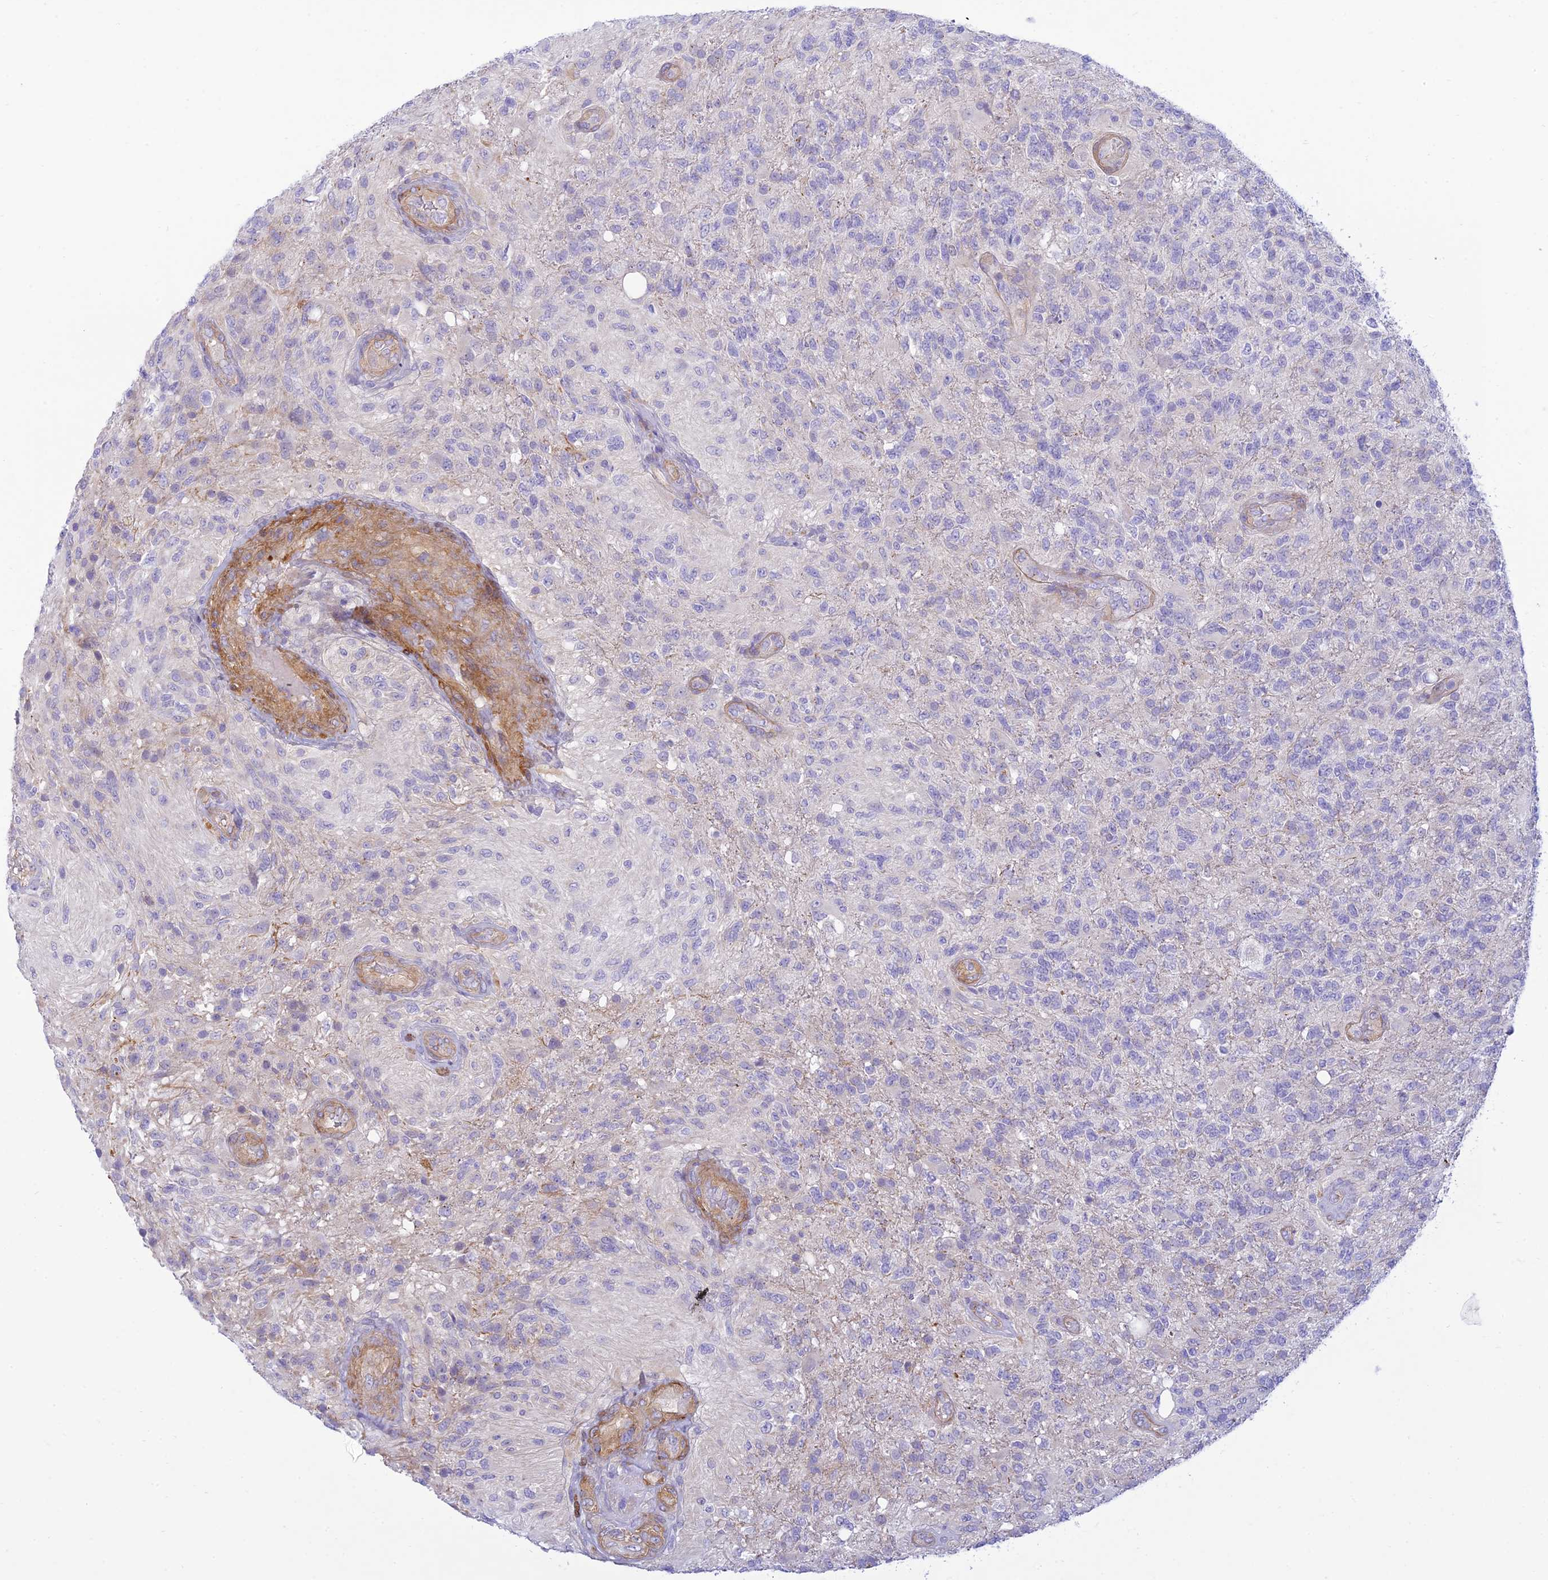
{"staining": {"intensity": "negative", "quantity": "none", "location": "none"}, "tissue": "glioma", "cell_type": "Tumor cells", "image_type": "cancer", "snomed": [{"axis": "morphology", "description": "Glioma, malignant, High grade"}, {"axis": "topography", "description": "Brain"}], "caption": "Malignant glioma (high-grade) stained for a protein using IHC reveals no staining tumor cells.", "gene": "FBXW4", "patient": {"sex": "male", "age": 56}}